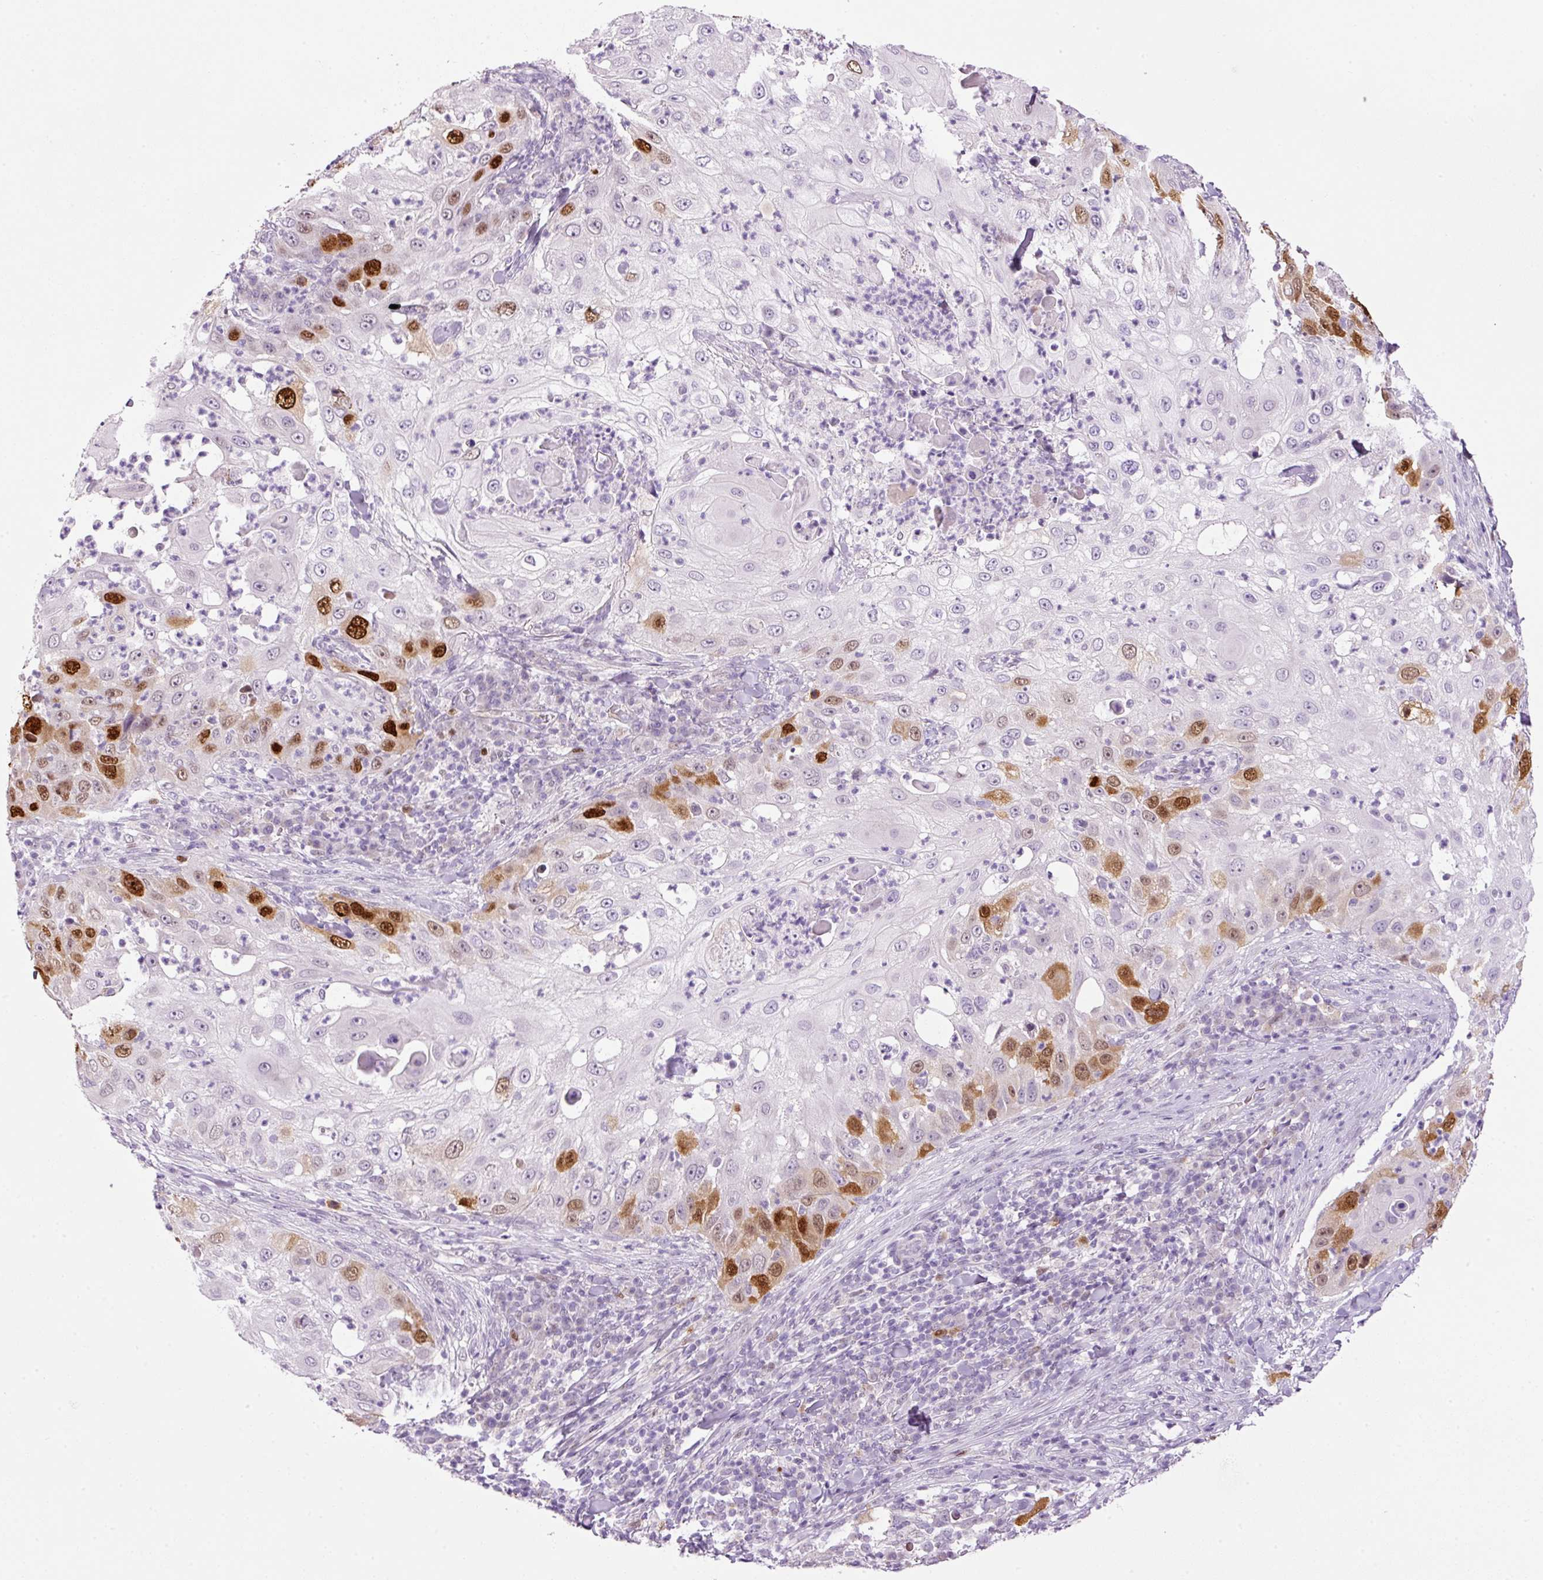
{"staining": {"intensity": "strong", "quantity": "<25%", "location": "nuclear"}, "tissue": "skin cancer", "cell_type": "Tumor cells", "image_type": "cancer", "snomed": [{"axis": "morphology", "description": "Squamous cell carcinoma, NOS"}, {"axis": "topography", "description": "Skin"}], "caption": "Immunohistochemistry photomicrograph of neoplastic tissue: squamous cell carcinoma (skin) stained using IHC demonstrates medium levels of strong protein expression localized specifically in the nuclear of tumor cells, appearing as a nuclear brown color.", "gene": "KPNA2", "patient": {"sex": "female", "age": 44}}